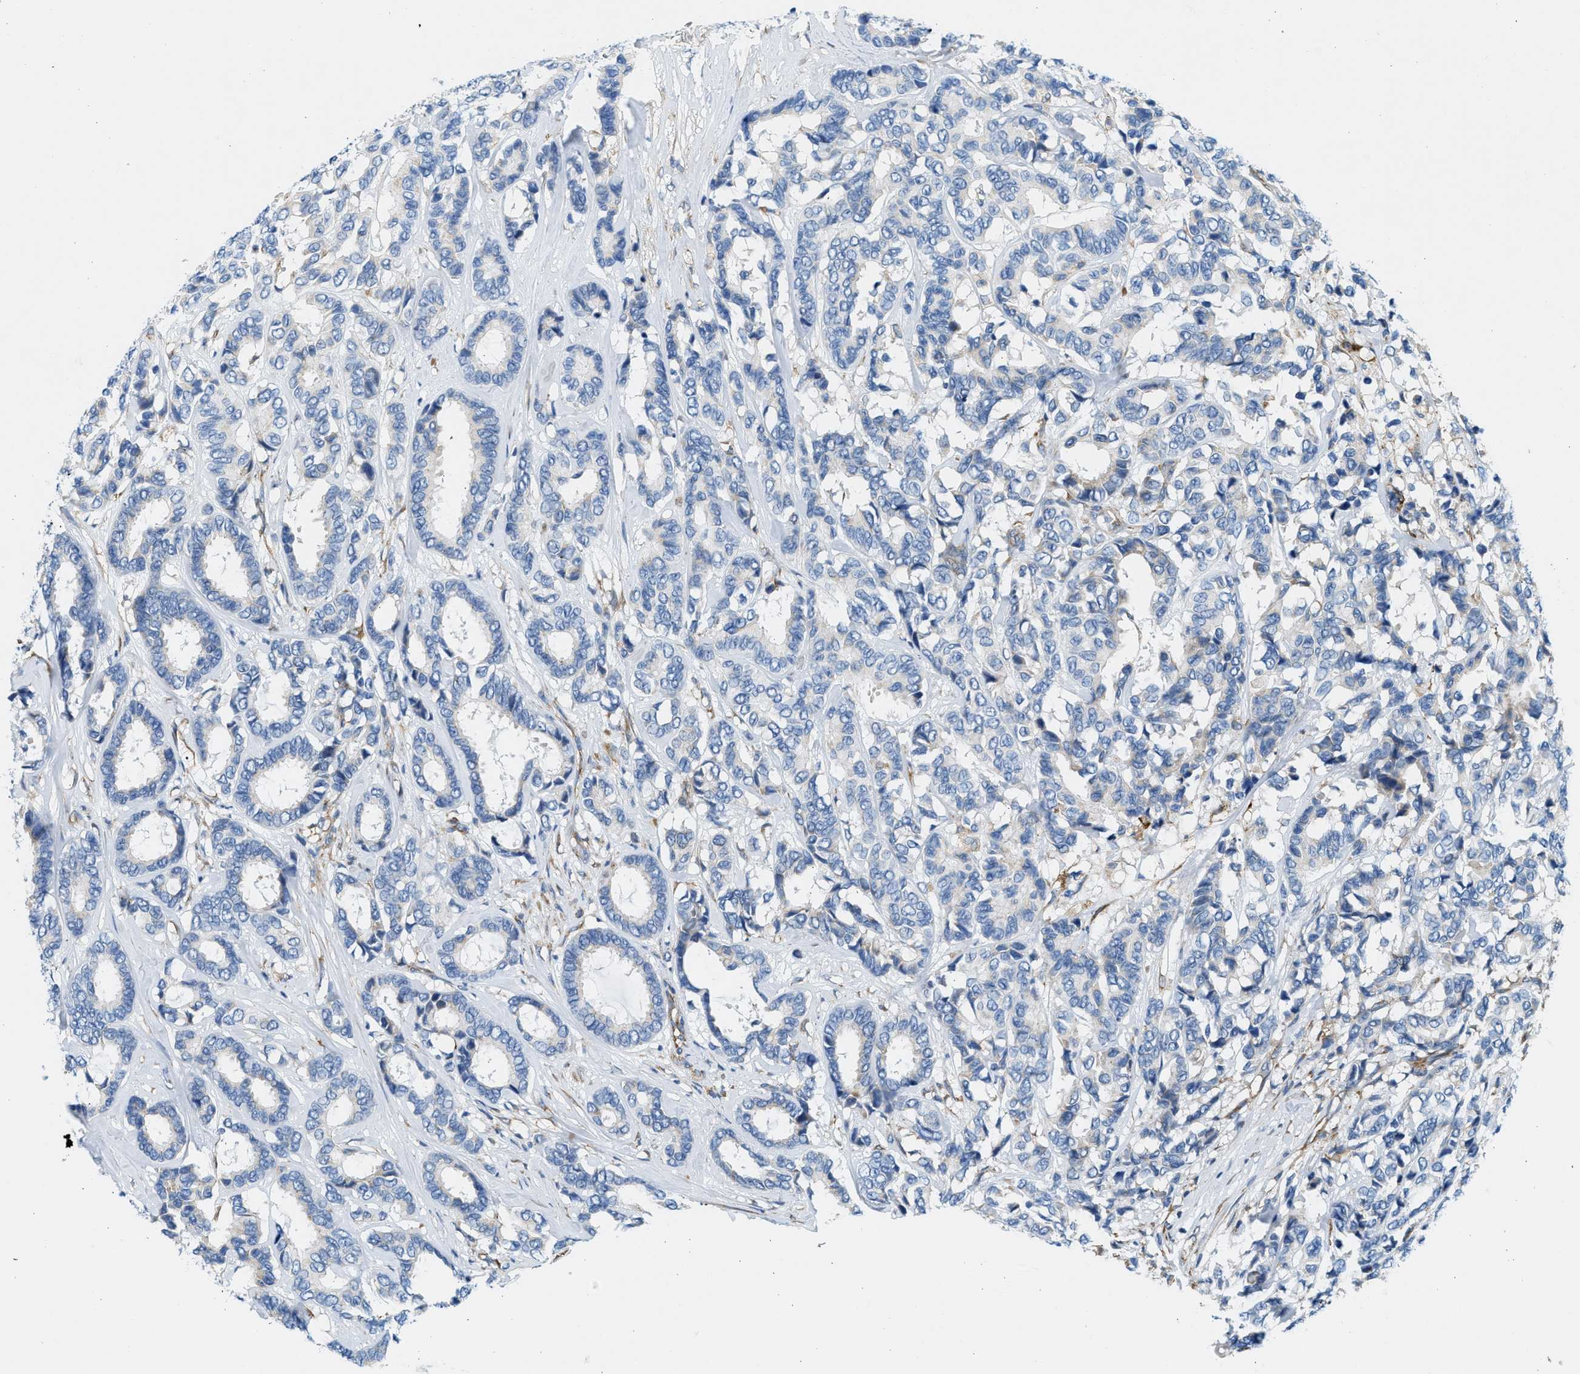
{"staining": {"intensity": "negative", "quantity": "none", "location": "none"}, "tissue": "breast cancer", "cell_type": "Tumor cells", "image_type": "cancer", "snomed": [{"axis": "morphology", "description": "Duct carcinoma"}, {"axis": "topography", "description": "Breast"}], "caption": "This histopathology image is of invasive ductal carcinoma (breast) stained with immunohistochemistry to label a protein in brown with the nuclei are counter-stained blue. There is no positivity in tumor cells.", "gene": "CNTN6", "patient": {"sex": "female", "age": 87}}